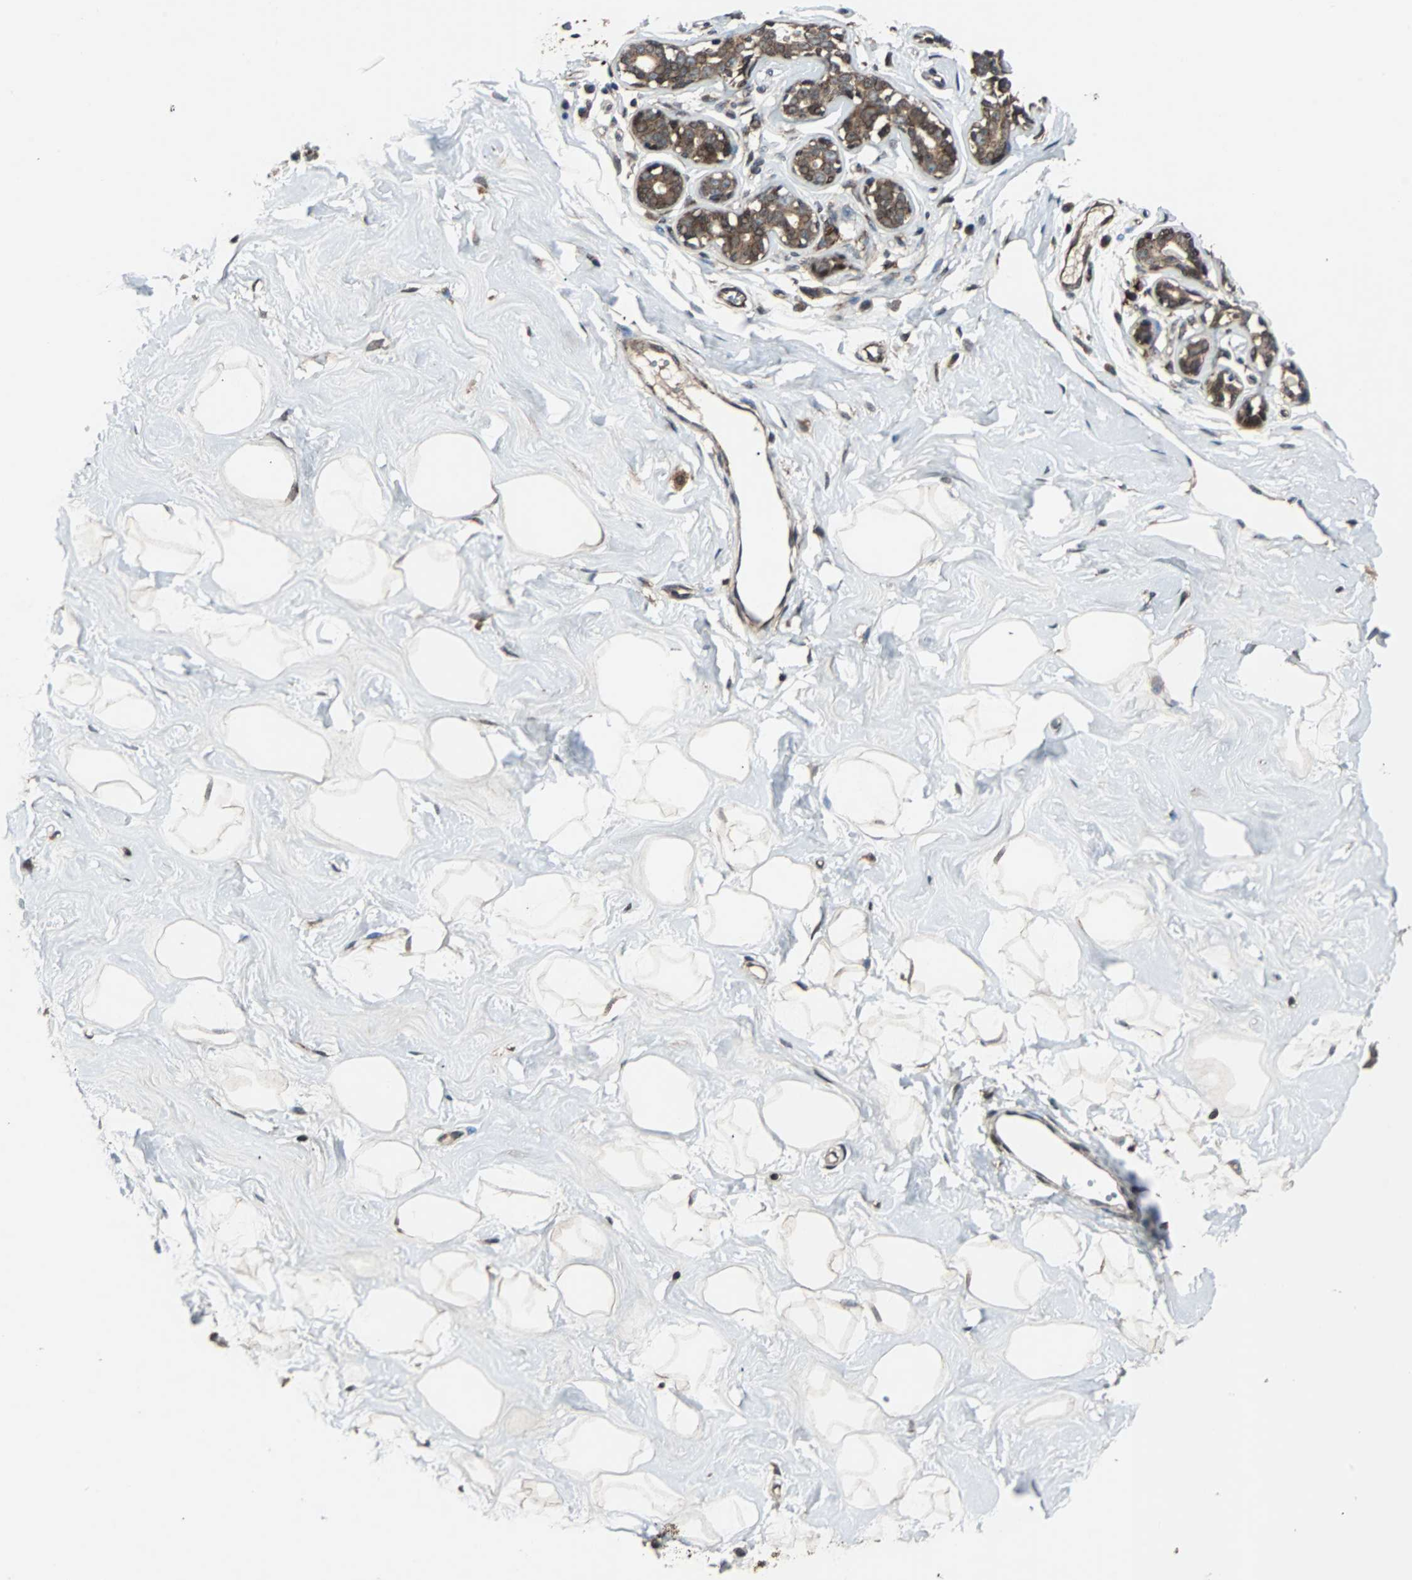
{"staining": {"intensity": "moderate", "quantity": ">75%", "location": "cytoplasmic/membranous"}, "tissue": "breast", "cell_type": "Adipocytes", "image_type": "normal", "snomed": [{"axis": "morphology", "description": "Normal tissue, NOS"}, {"axis": "topography", "description": "Breast"}], "caption": "An IHC photomicrograph of unremarkable tissue is shown. Protein staining in brown labels moderate cytoplasmic/membranous positivity in breast within adipocytes. Nuclei are stained in blue.", "gene": "RAB7A", "patient": {"sex": "female", "age": 23}}